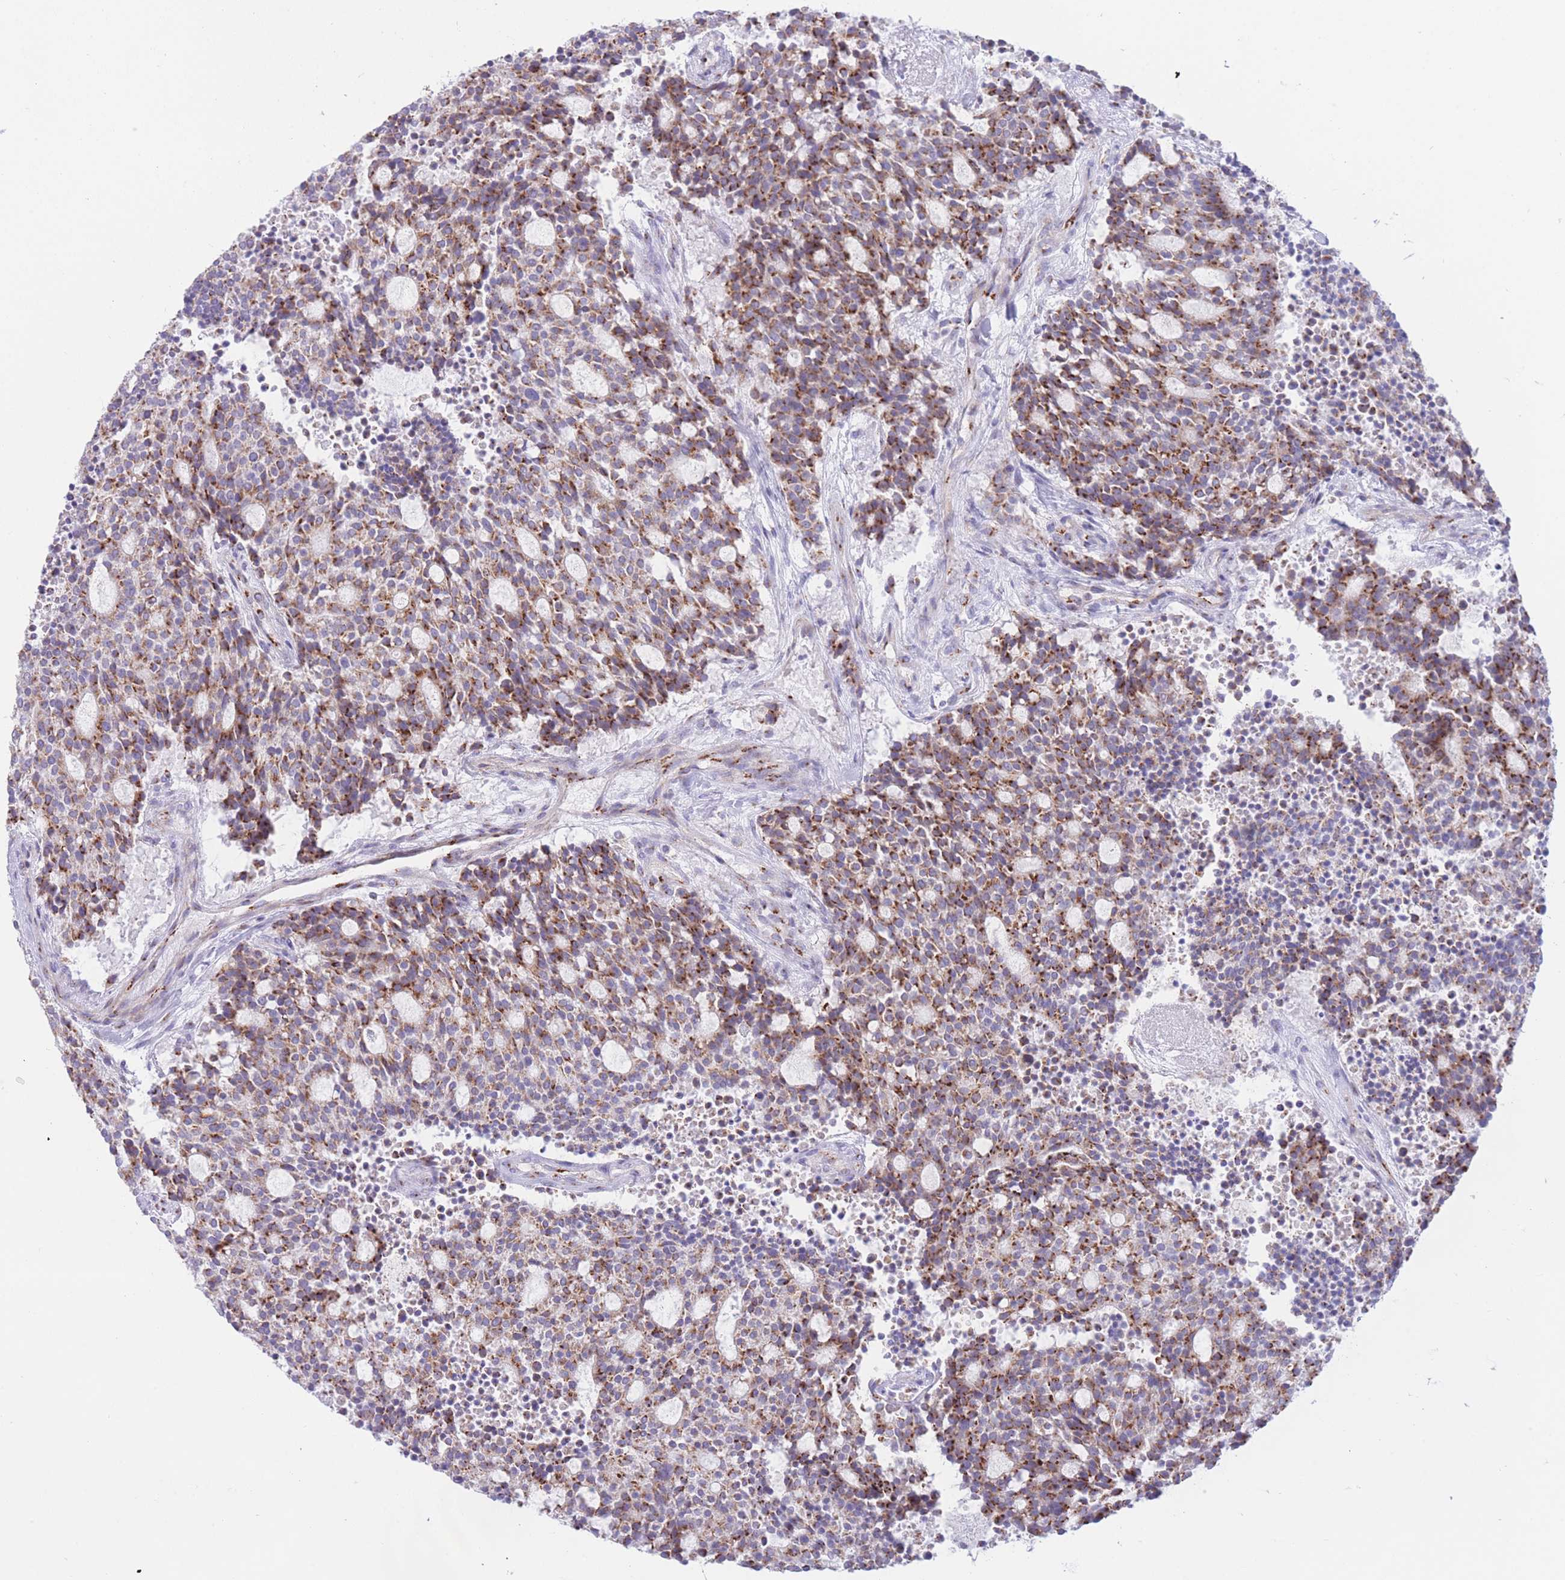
{"staining": {"intensity": "strong", "quantity": ">75%", "location": "cytoplasmic/membranous"}, "tissue": "carcinoid", "cell_type": "Tumor cells", "image_type": "cancer", "snomed": [{"axis": "morphology", "description": "Carcinoid, malignant, NOS"}, {"axis": "topography", "description": "Pancreas"}], "caption": "Protein expression by IHC displays strong cytoplasmic/membranous expression in approximately >75% of tumor cells in carcinoid.", "gene": "MPND", "patient": {"sex": "female", "age": 54}}